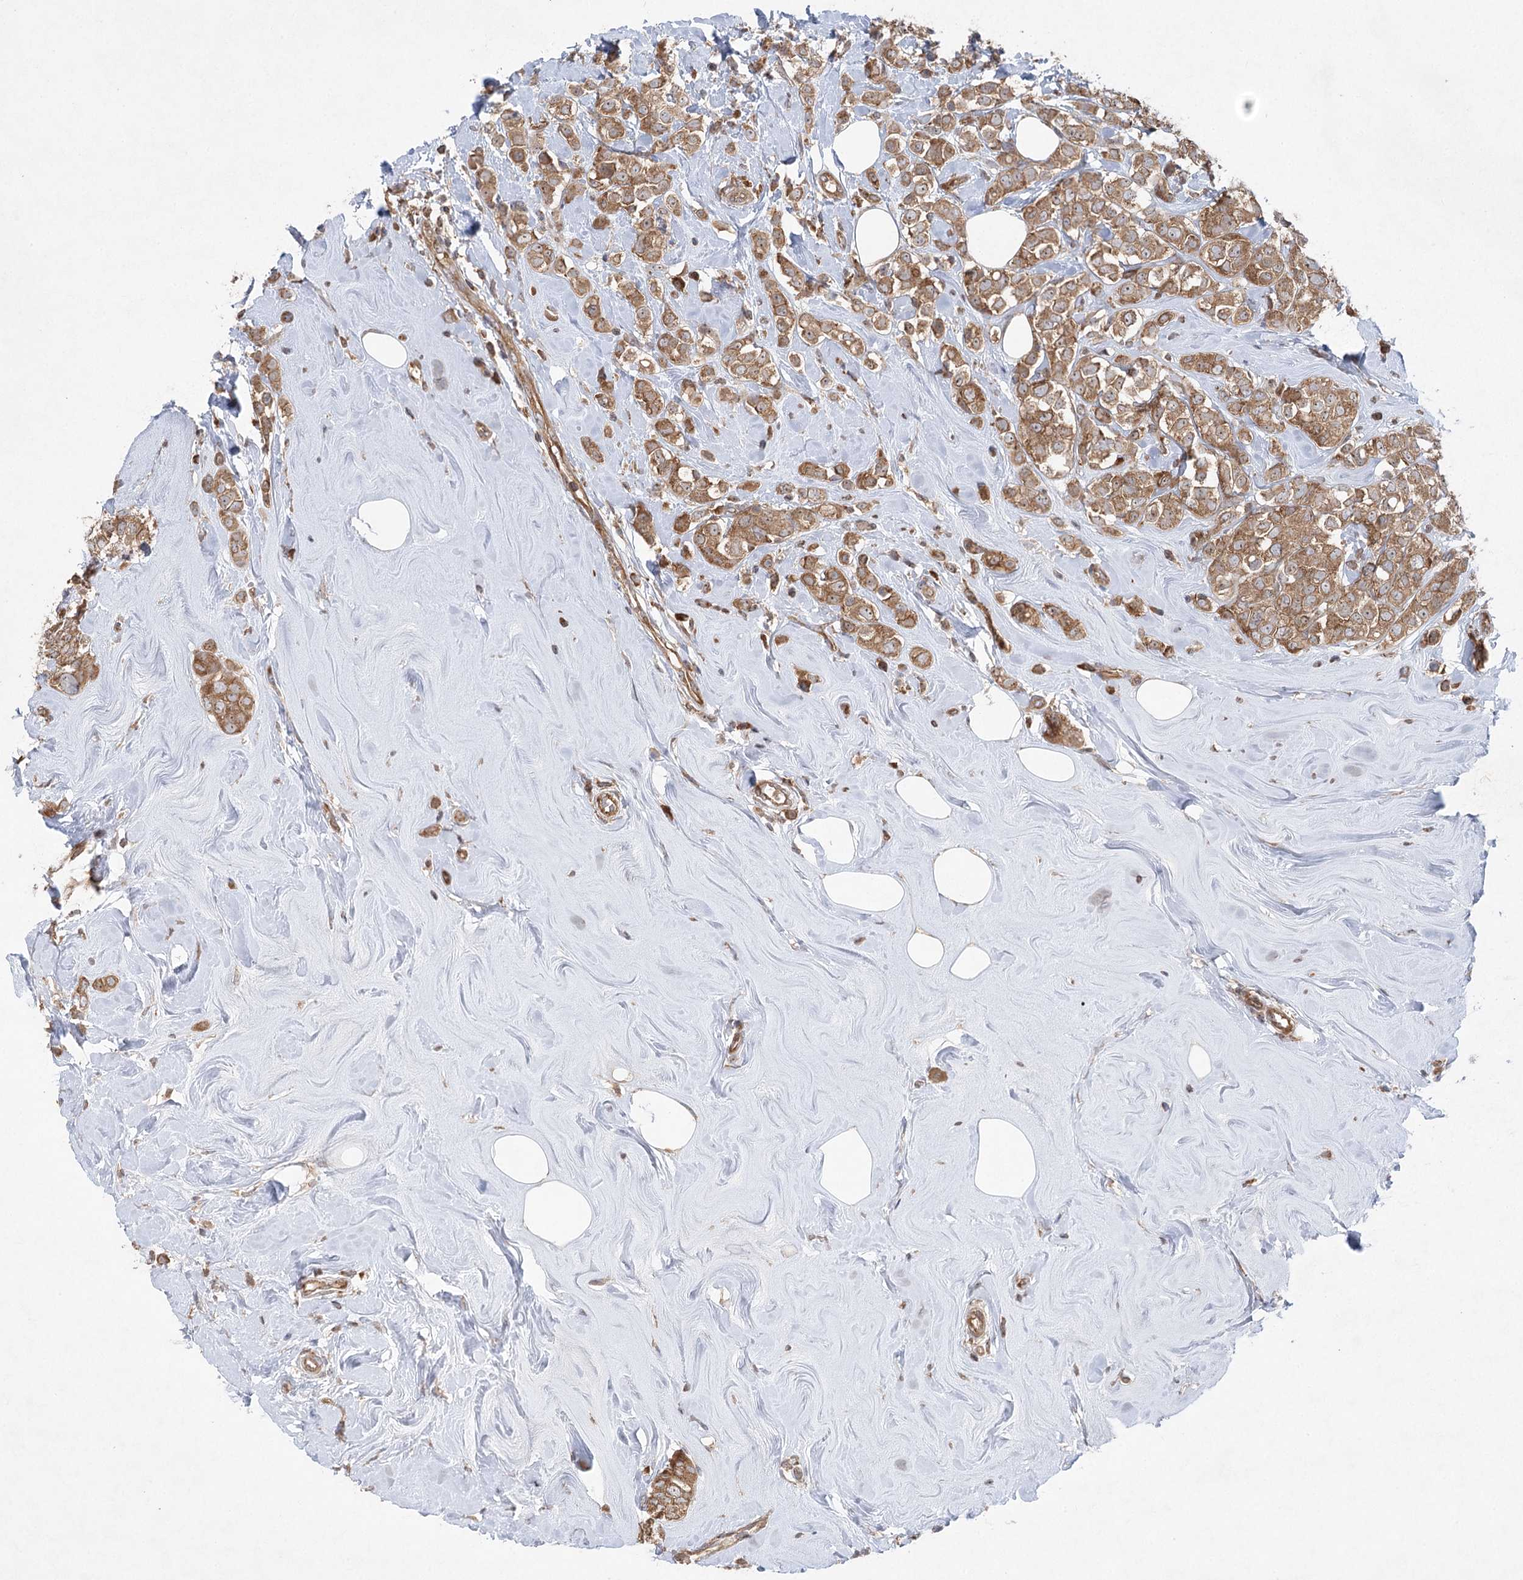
{"staining": {"intensity": "moderate", "quantity": ">75%", "location": "cytoplasmic/membranous"}, "tissue": "breast cancer", "cell_type": "Tumor cells", "image_type": "cancer", "snomed": [{"axis": "morphology", "description": "Lobular carcinoma"}, {"axis": "topography", "description": "Breast"}], "caption": "IHC of human lobular carcinoma (breast) demonstrates medium levels of moderate cytoplasmic/membranous expression in approximately >75% of tumor cells.", "gene": "EIF3A", "patient": {"sex": "female", "age": 47}}